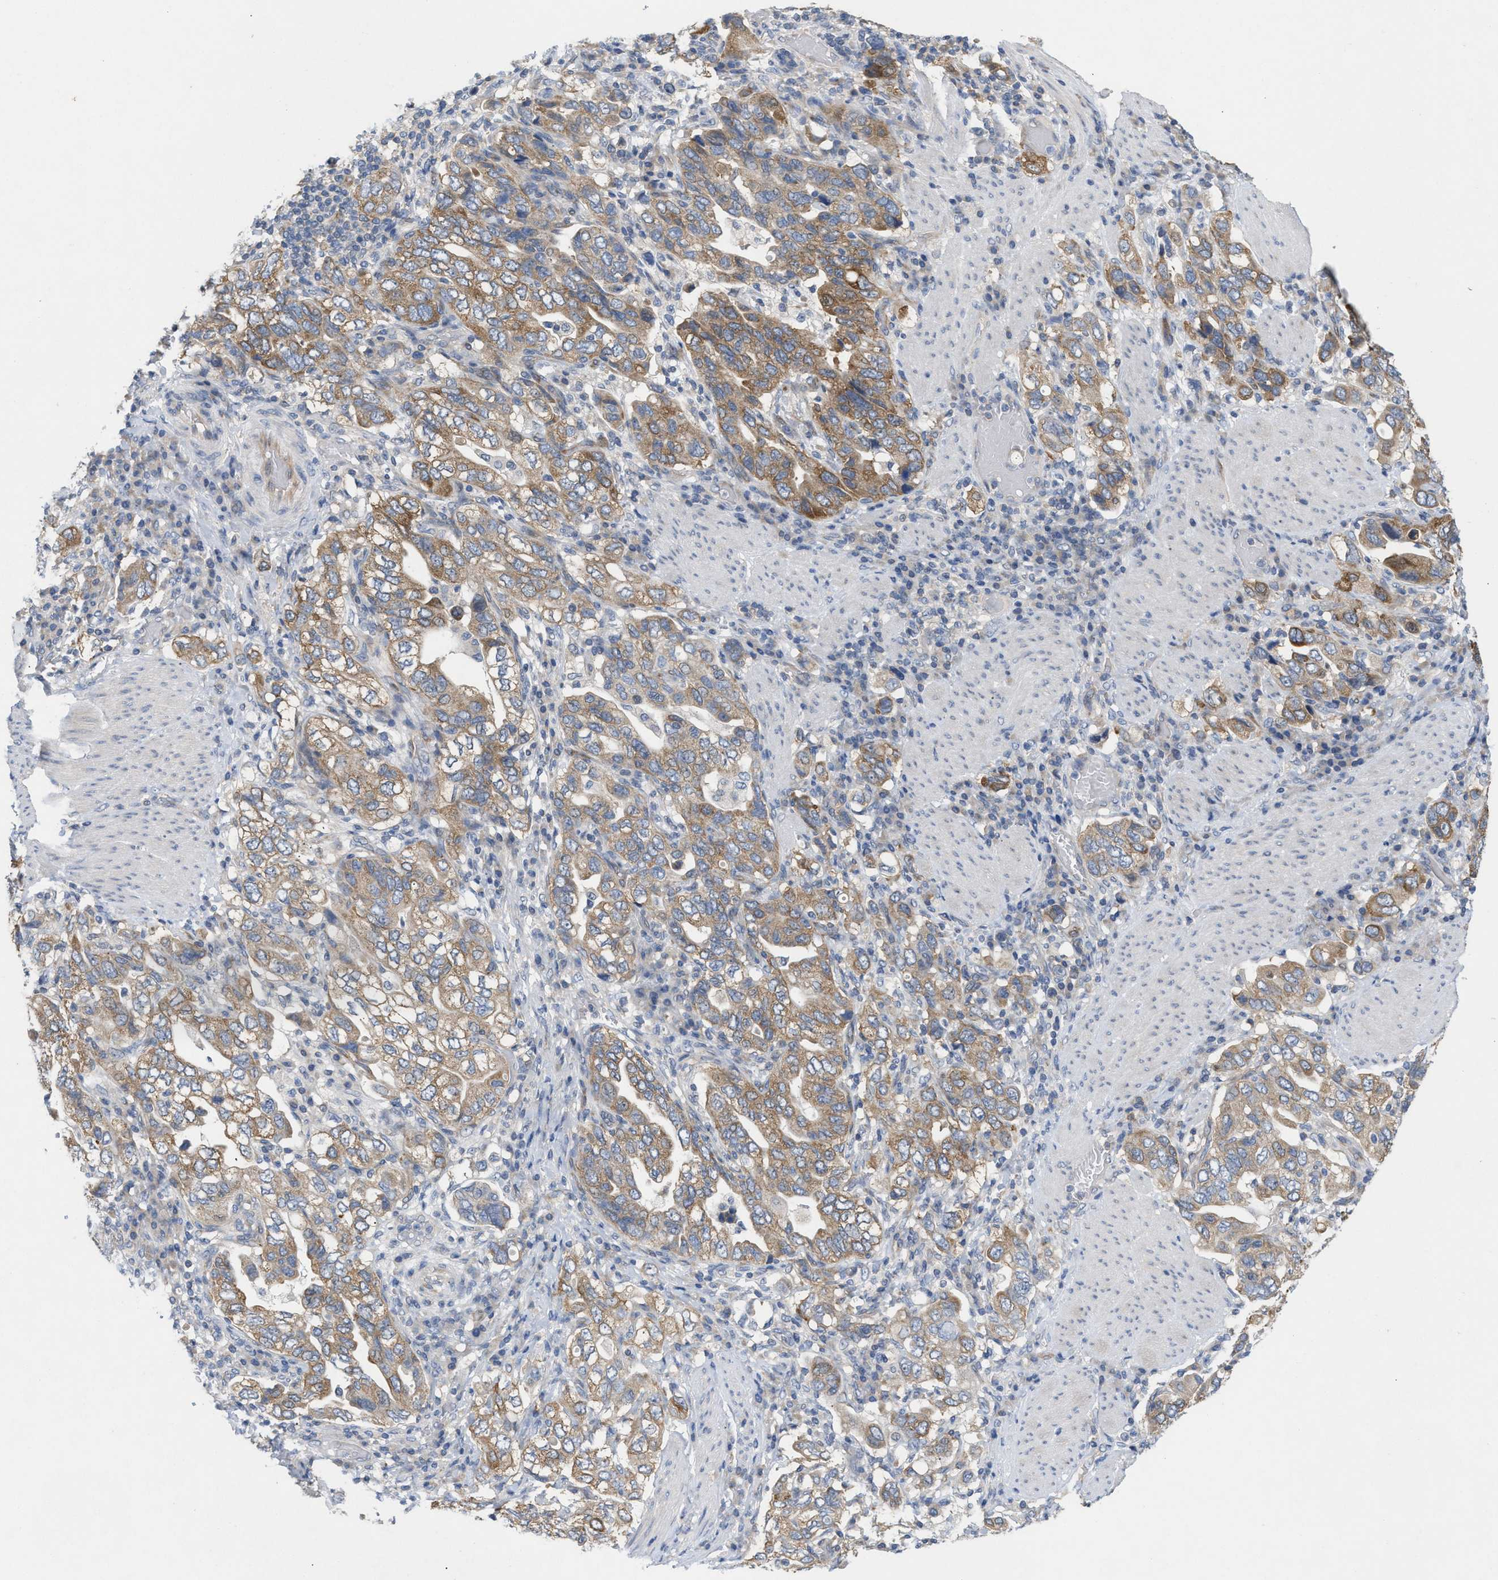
{"staining": {"intensity": "moderate", "quantity": ">75%", "location": "cytoplasmic/membranous"}, "tissue": "stomach cancer", "cell_type": "Tumor cells", "image_type": "cancer", "snomed": [{"axis": "morphology", "description": "Adenocarcinoma, NOS"}, {"axis": "topography", "description": "Stomach, upper"}], "caption": "Tumor cells demonstrate moderate cytoplasmic/membranous expression in approximately >75% of cells in adenocarcinoma (stomach).", "gene": "UBAP2", "patient": {"sex": "male", "age": 62}}